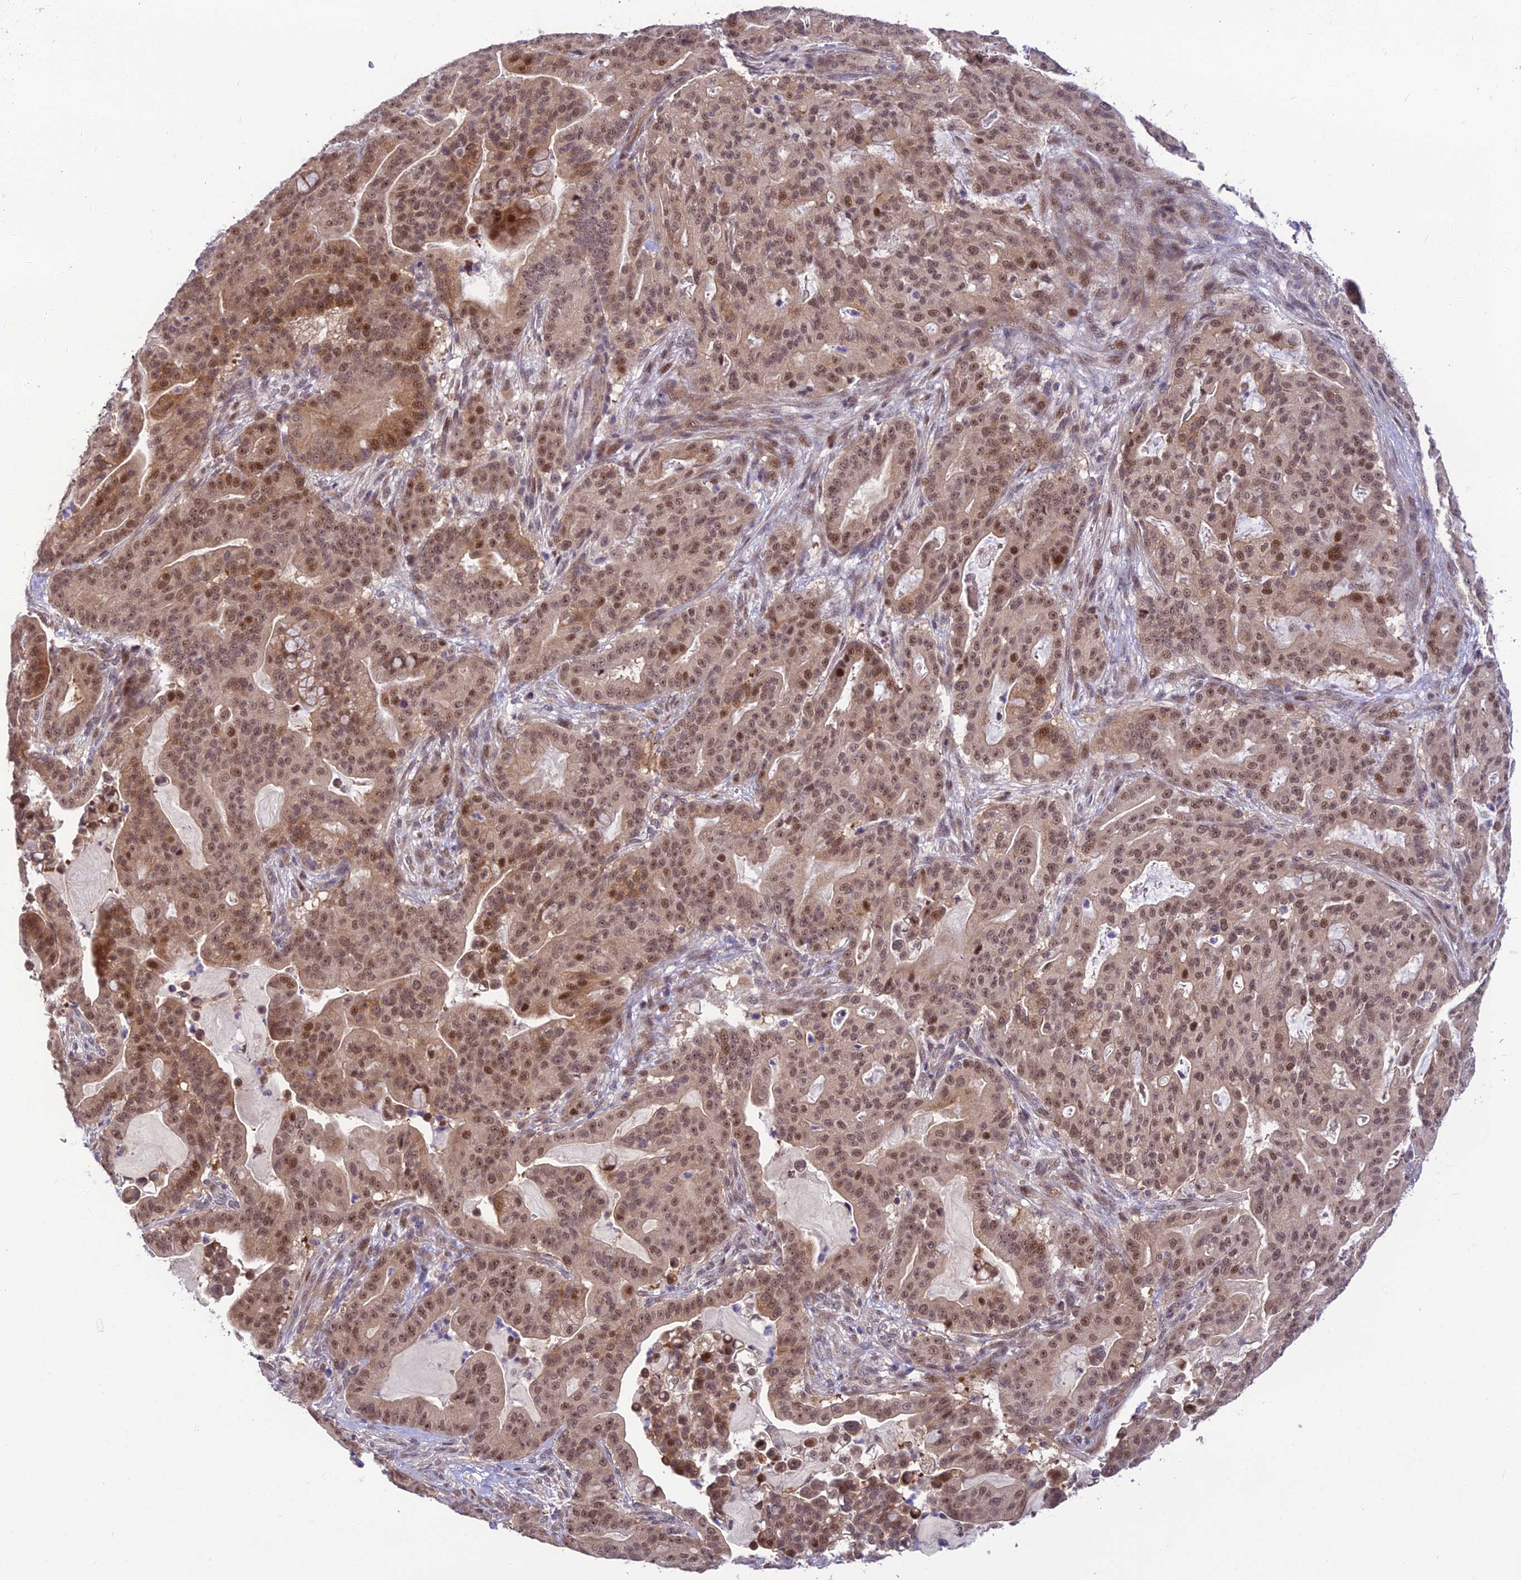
{"staining": {"intensity": "moderate", "quantity": ">75%", "location": "nuclear"}, "tissue": "pancreatic cancer", "cell_type": "Tumor cells", "image_type": "cancer", "snomed": [{"axis": "morphology", "description": "Adenocarcinoma, NOS"}, {"axis": "topography", "description": "Pancreas"}], "caption": "Immunohistochemistry (IHC) image of neoplastic tissue: pancreatic adenocarcinoma stained using immunohistochemistry (IHC) exhibits medium levels of moderate protein expression localized specifically in the nuclear of tumor cells, appearing as a nuclear brown color.", "gene": "ASPDH", "patient": {"sex": "male", "age": 63}}